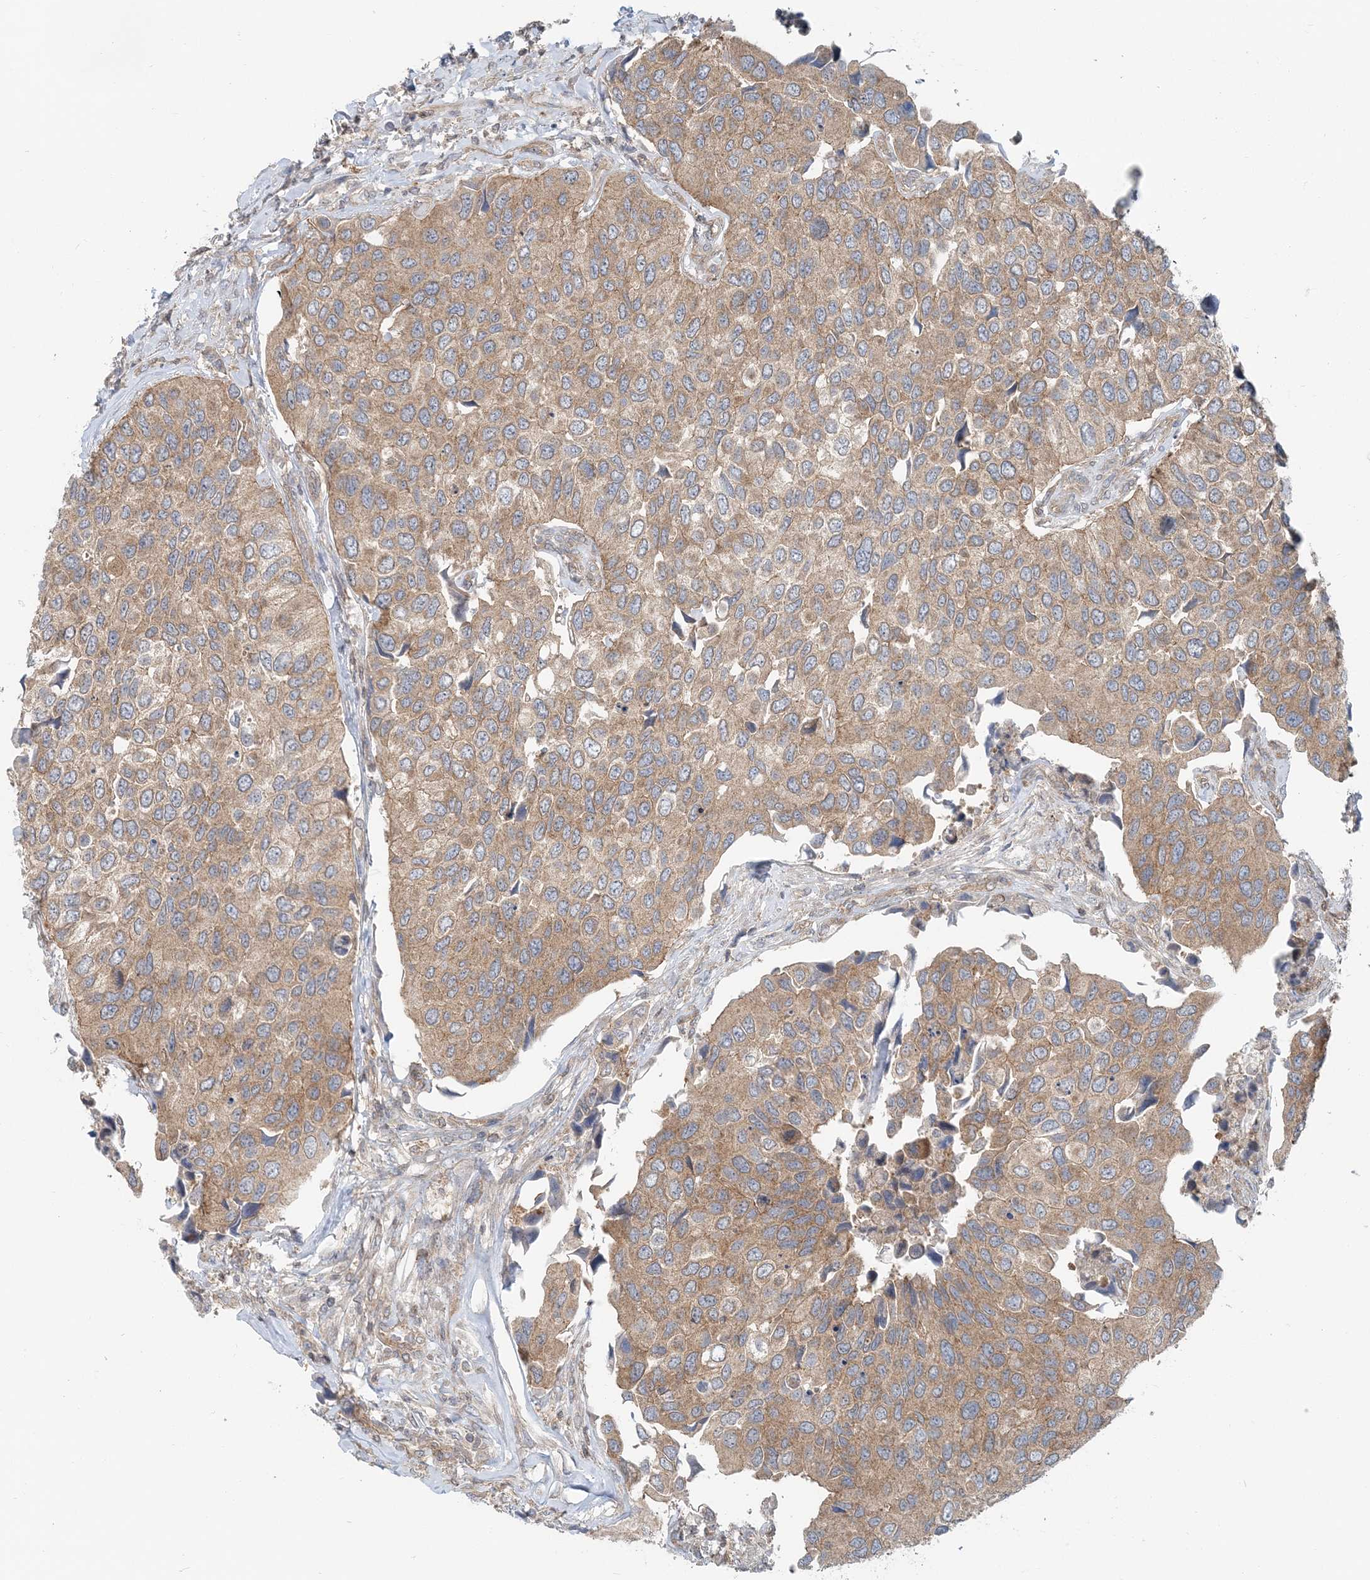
{"staining": {"intensity": "moderate", "quantity": ">75%", "location": "cytoplasmic/membranous"}, "tissue": "urothelial cancer", "cell_type": "Tumor cells", "image_type": "cancer", "snomed": [{"axis": "morphology", "description": "Urothelial carcinoma, High grade"}, {"axis": "topography", "description": "Urinary bladder"}], "caption": "Immunohistochemical staining of human high-grade urothelial carcinoma reveals medium levels of moderate cytoplasmic/membranous protein expression in about >75% of tumor cells.", "gene": "MOB4", "patient": {"sex": "male", "age": 74}}